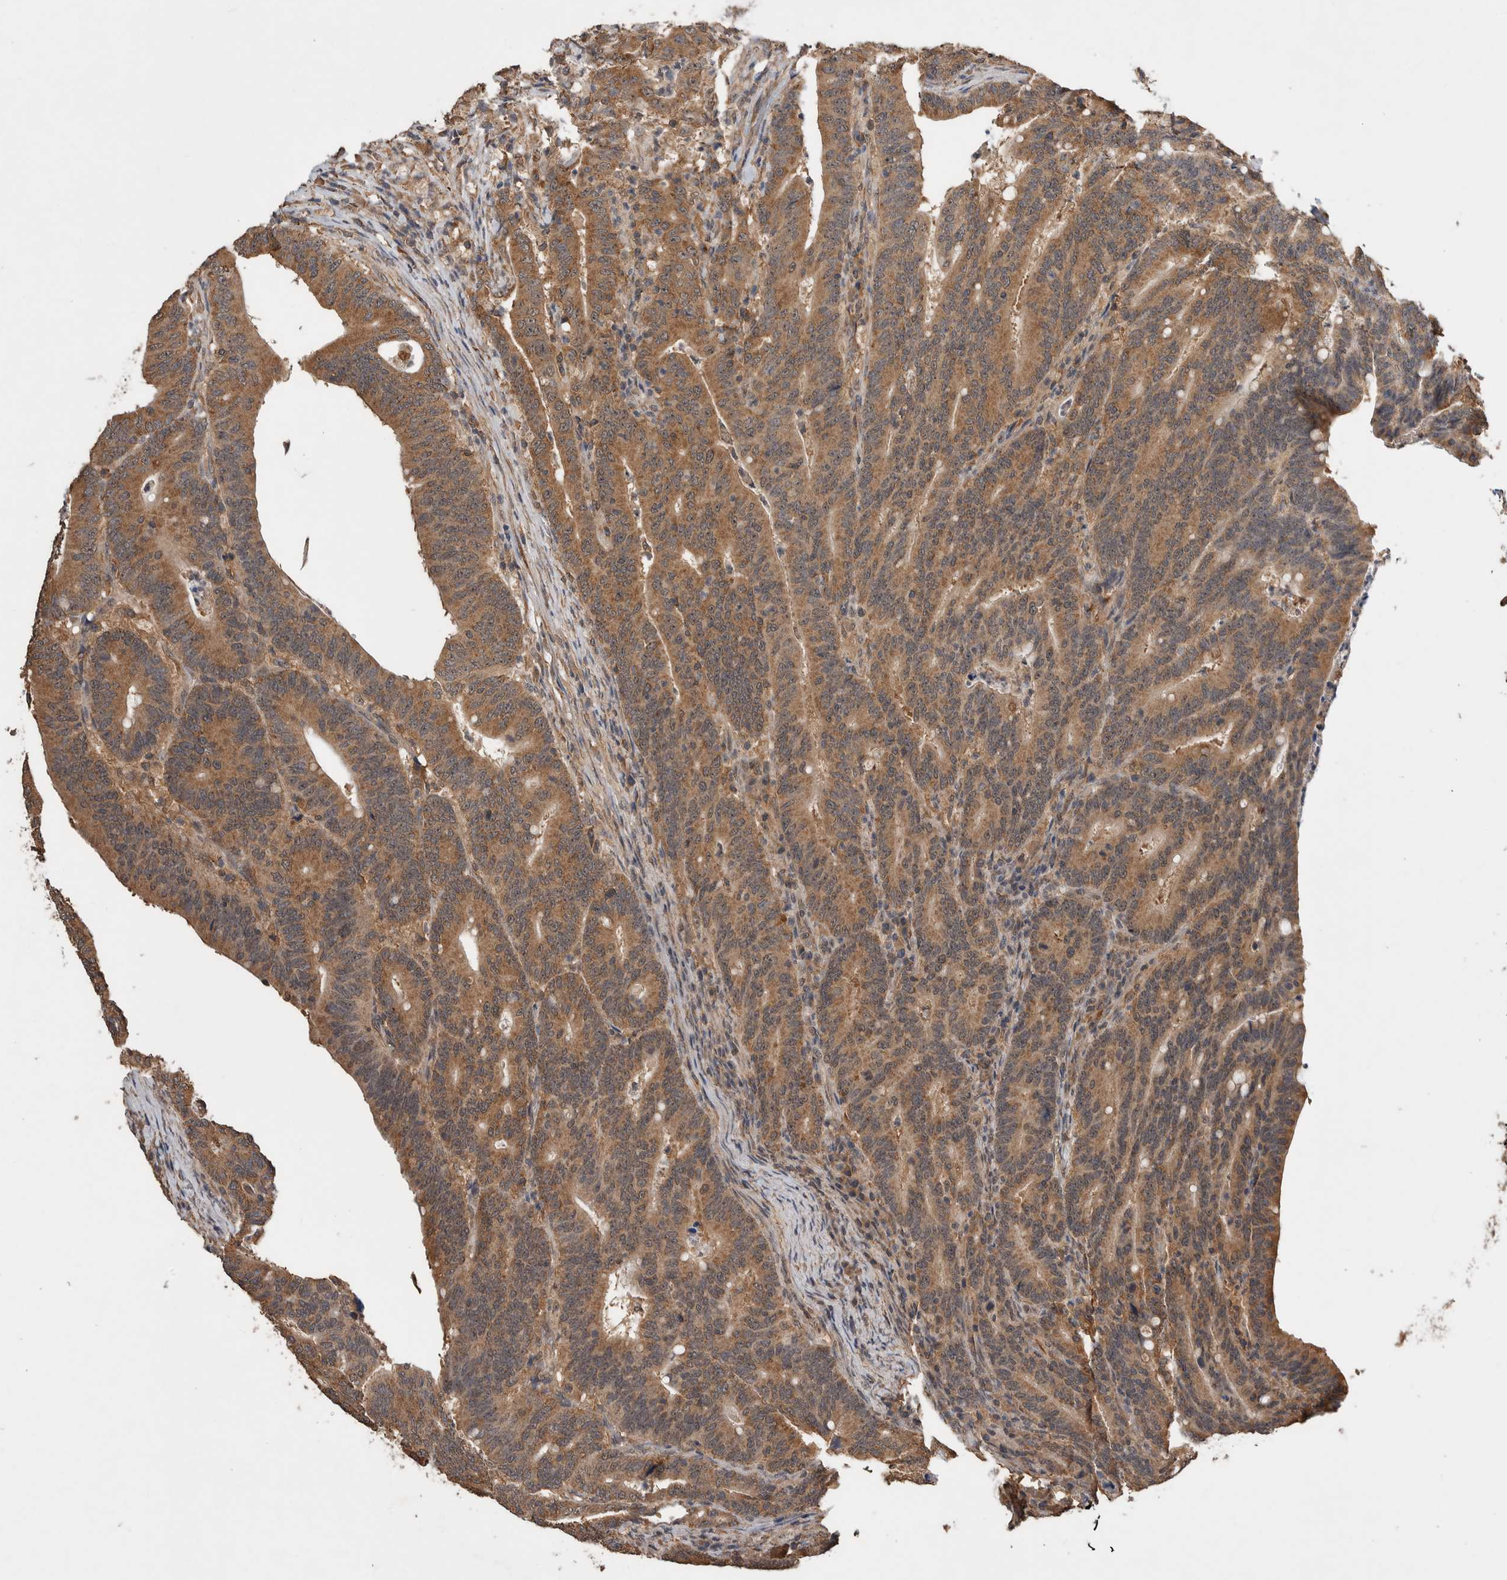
{"staining": {"intensity": "moderate", "quantity": ">75%", "location": "cytoplasmic/membranous"}, "tissue": "colorectal cancer", "cell_type": "Tumor cells", "image_type": "cancer", "snomed": [{"axis": "morphology", "description": "Adenocarcinoma, NOS"}, {"axis": "topography", "description": "Colon"}], "caption": "IHC (DAB) staining of human colorectal cancer displays moderate cytoplasmic/membranous protein positivity in about >75% of tumor cells.", "gene": "DVL2", "patient": {"sex": "female", "age": 66}}